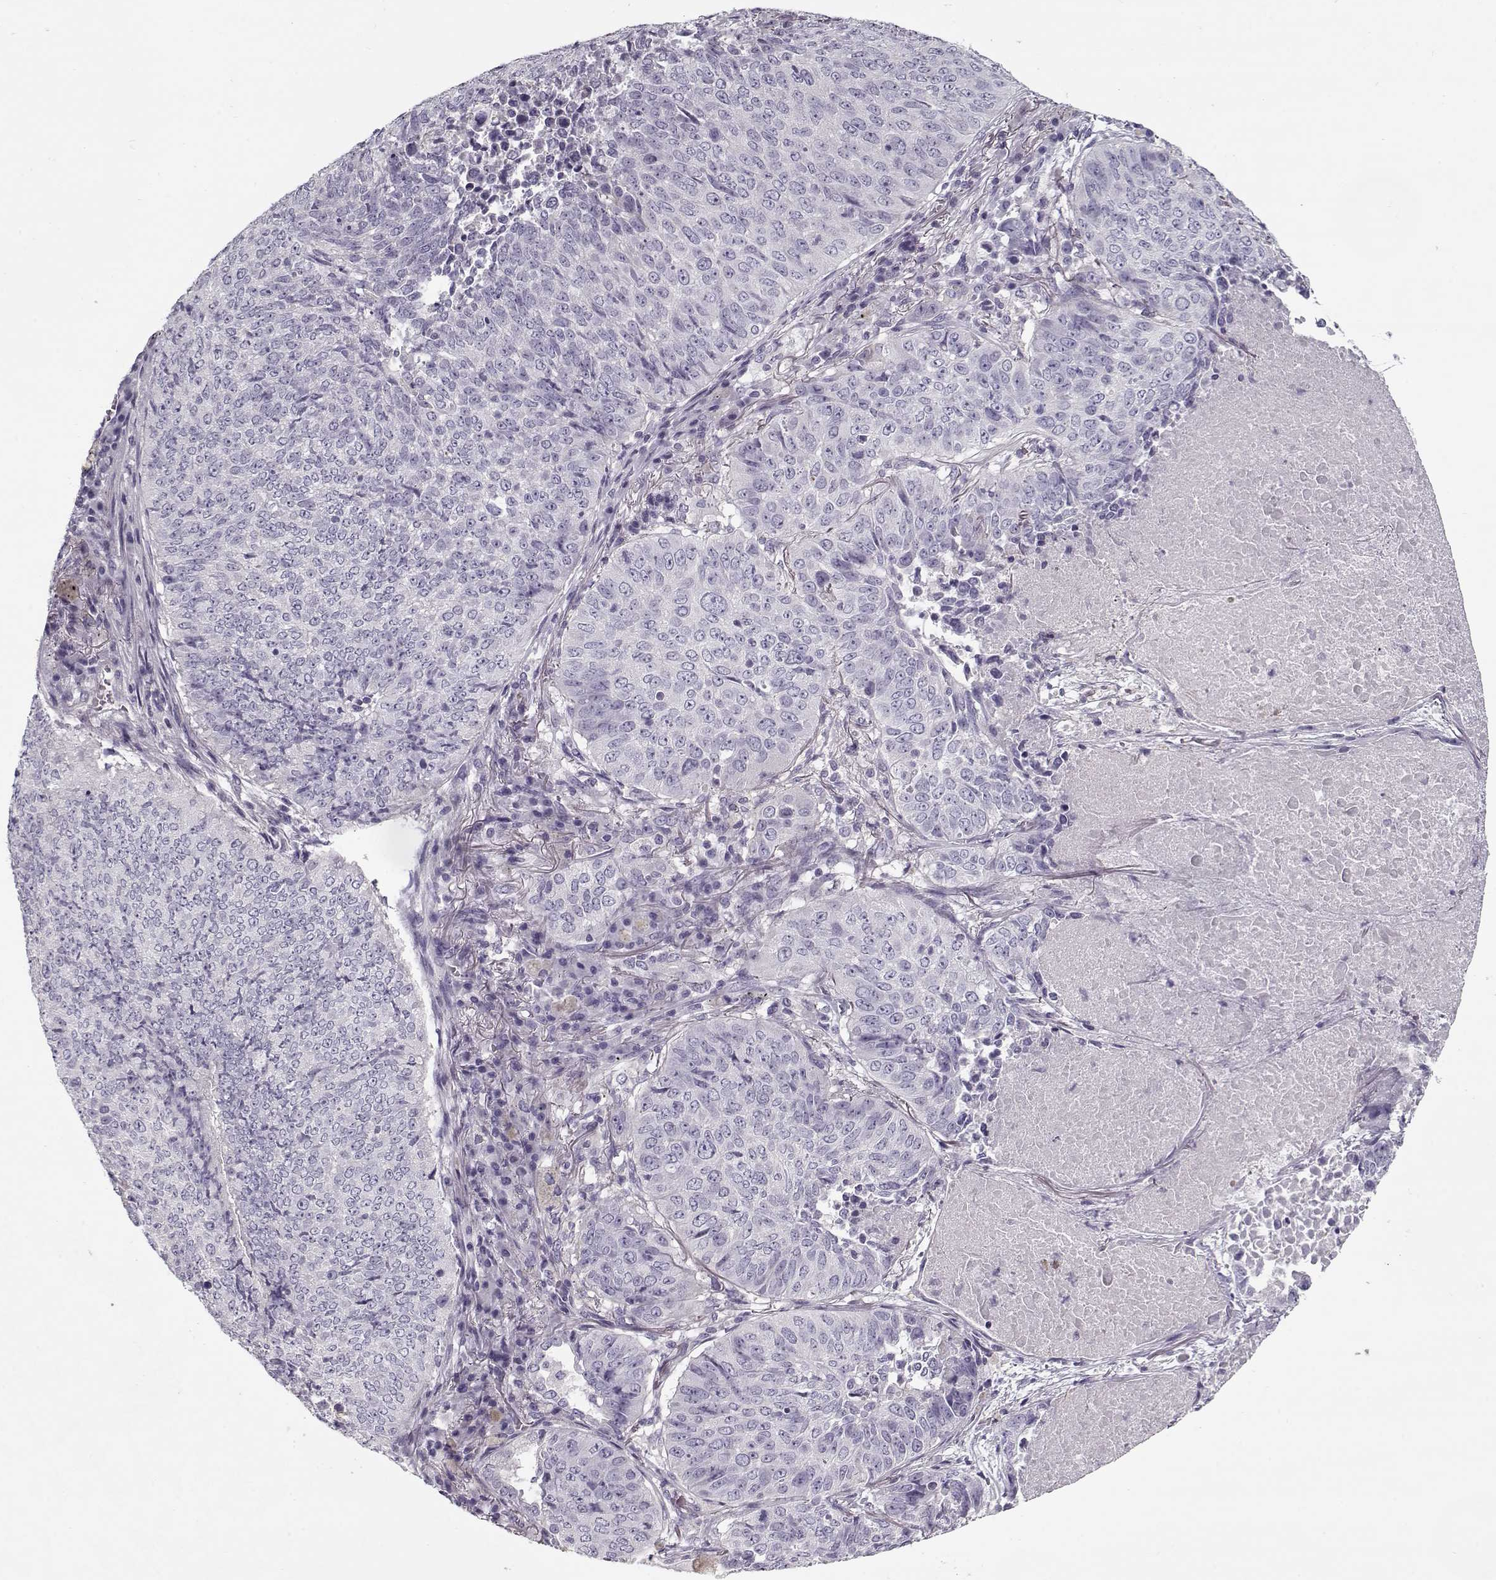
{"staining": {"intensity": "negative", "quantity": "none", "location": "none"}, "tissue": "lung cancer", "cell_type": "Tumor cells", "image_type": "cancer", "snomed": [{"axis": "morphology", "description": "Normal tissue, NOS"}, {"axis": "morphology", "description": "Squamous cell carcinoma, NOS"}, {"axis": "topography", "description": "Bronchus"}, {"axis": "topography", "description": "Lung"}], "caption": "There is no significant staining in tumor cells of squamous cell carcinoma (lung).", "gene": "CCDC136", "patient": {"sex": "male", "age": 64}}